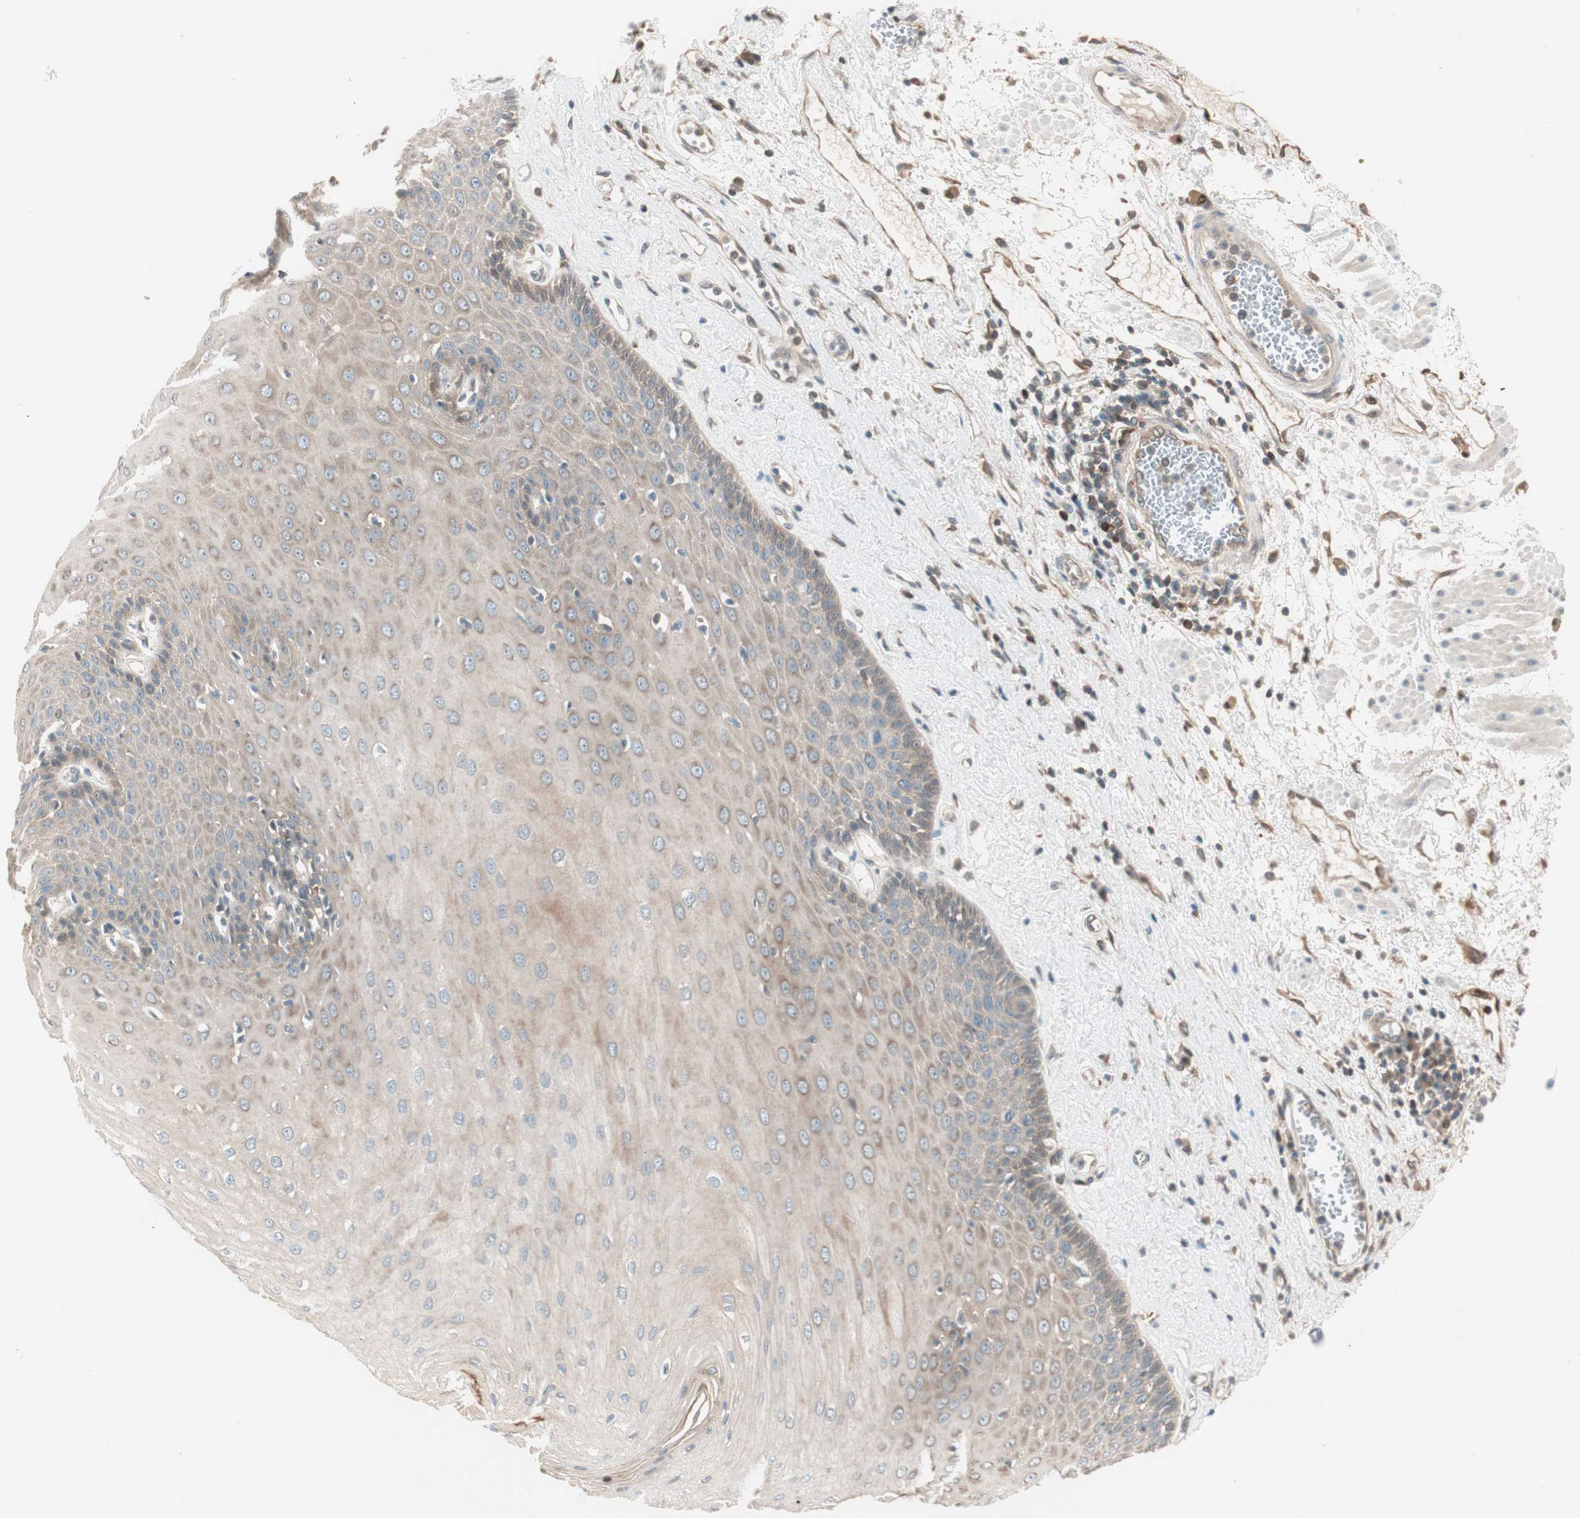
{"staining": {"intensity": "weak", "quantity": ">75%", "location": "cytoplasmic/membranous"}, "tissue": "esophagus", "cell_type": "Squamous epithelial cells", "image_type": "normal", "snomed": [{"axis": "morphology", "description": "Normal tissue, NOS"}, {"axis": "morphology", "description": "Squamous cell carcinoma, NOS"}, {"axis": "topography", "description": "Esophagus"}], "caption": "Immunohistochemical staining of normal human esophagus reveals >75% levels of weak cytoplasmic/membranous protein positivity in approximately >75% of squamous epithelial cells.", "gene": "GALT", "patient": {"sex": "male", "age": 65}}